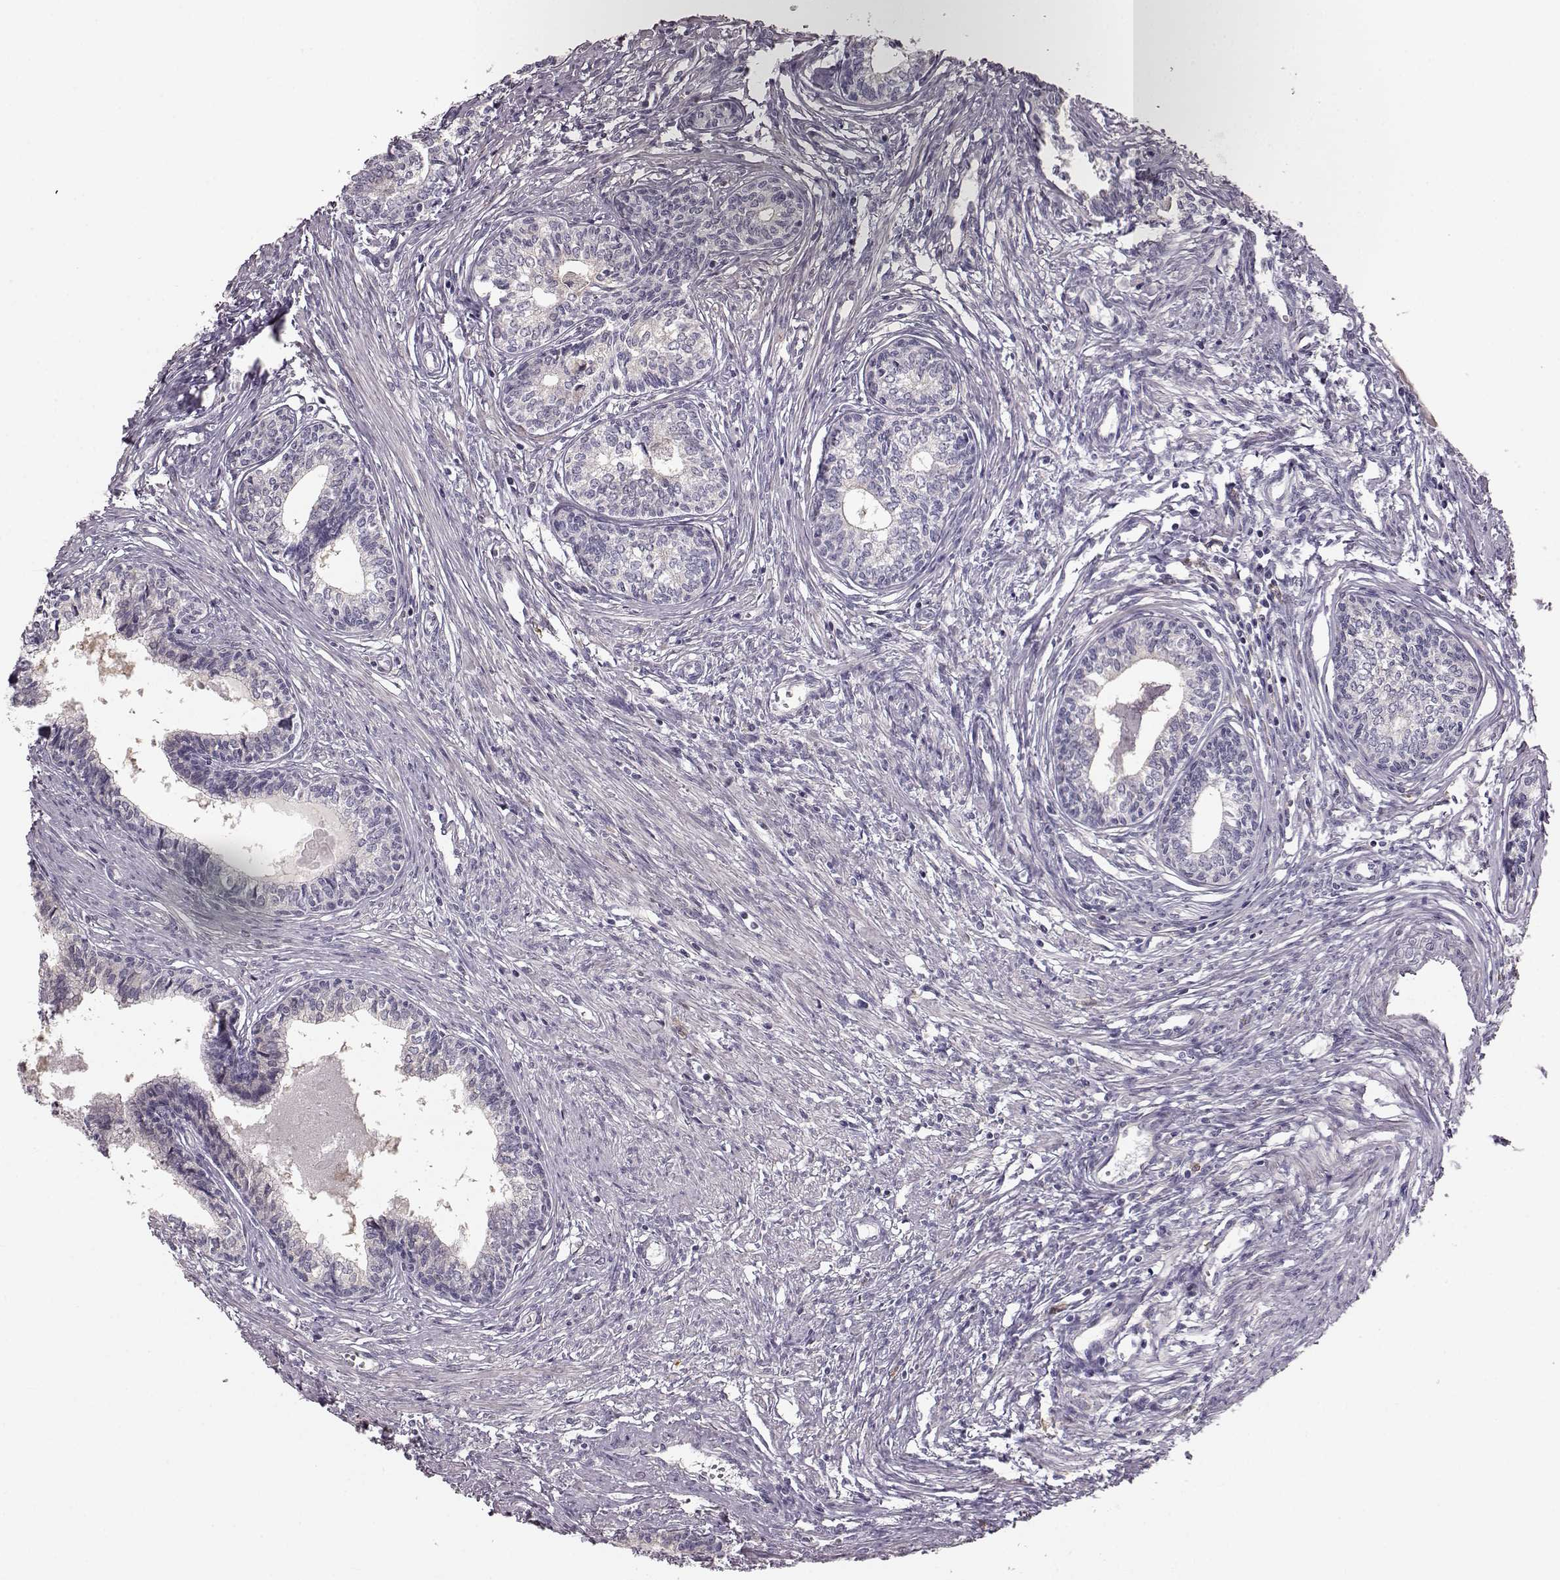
{"staining": {"intensity": "negative", "quantity": "none", "location": "none"}, "tissue": "prostate", "cell_type": "Glandular cells", "image_type": "normal", "snomed": [{"axis": "morphology", "description": "Normal tissue, NOS"}, {"axis": "topography", "description": "Prostate"}], "caption": "This is a photomicrograph of immunohistochemistry staining of unremarkable prostate, which shows no staining in glandular cells.", "gene": "GPR50", "patient": {"sex": "male", "age": 60}}